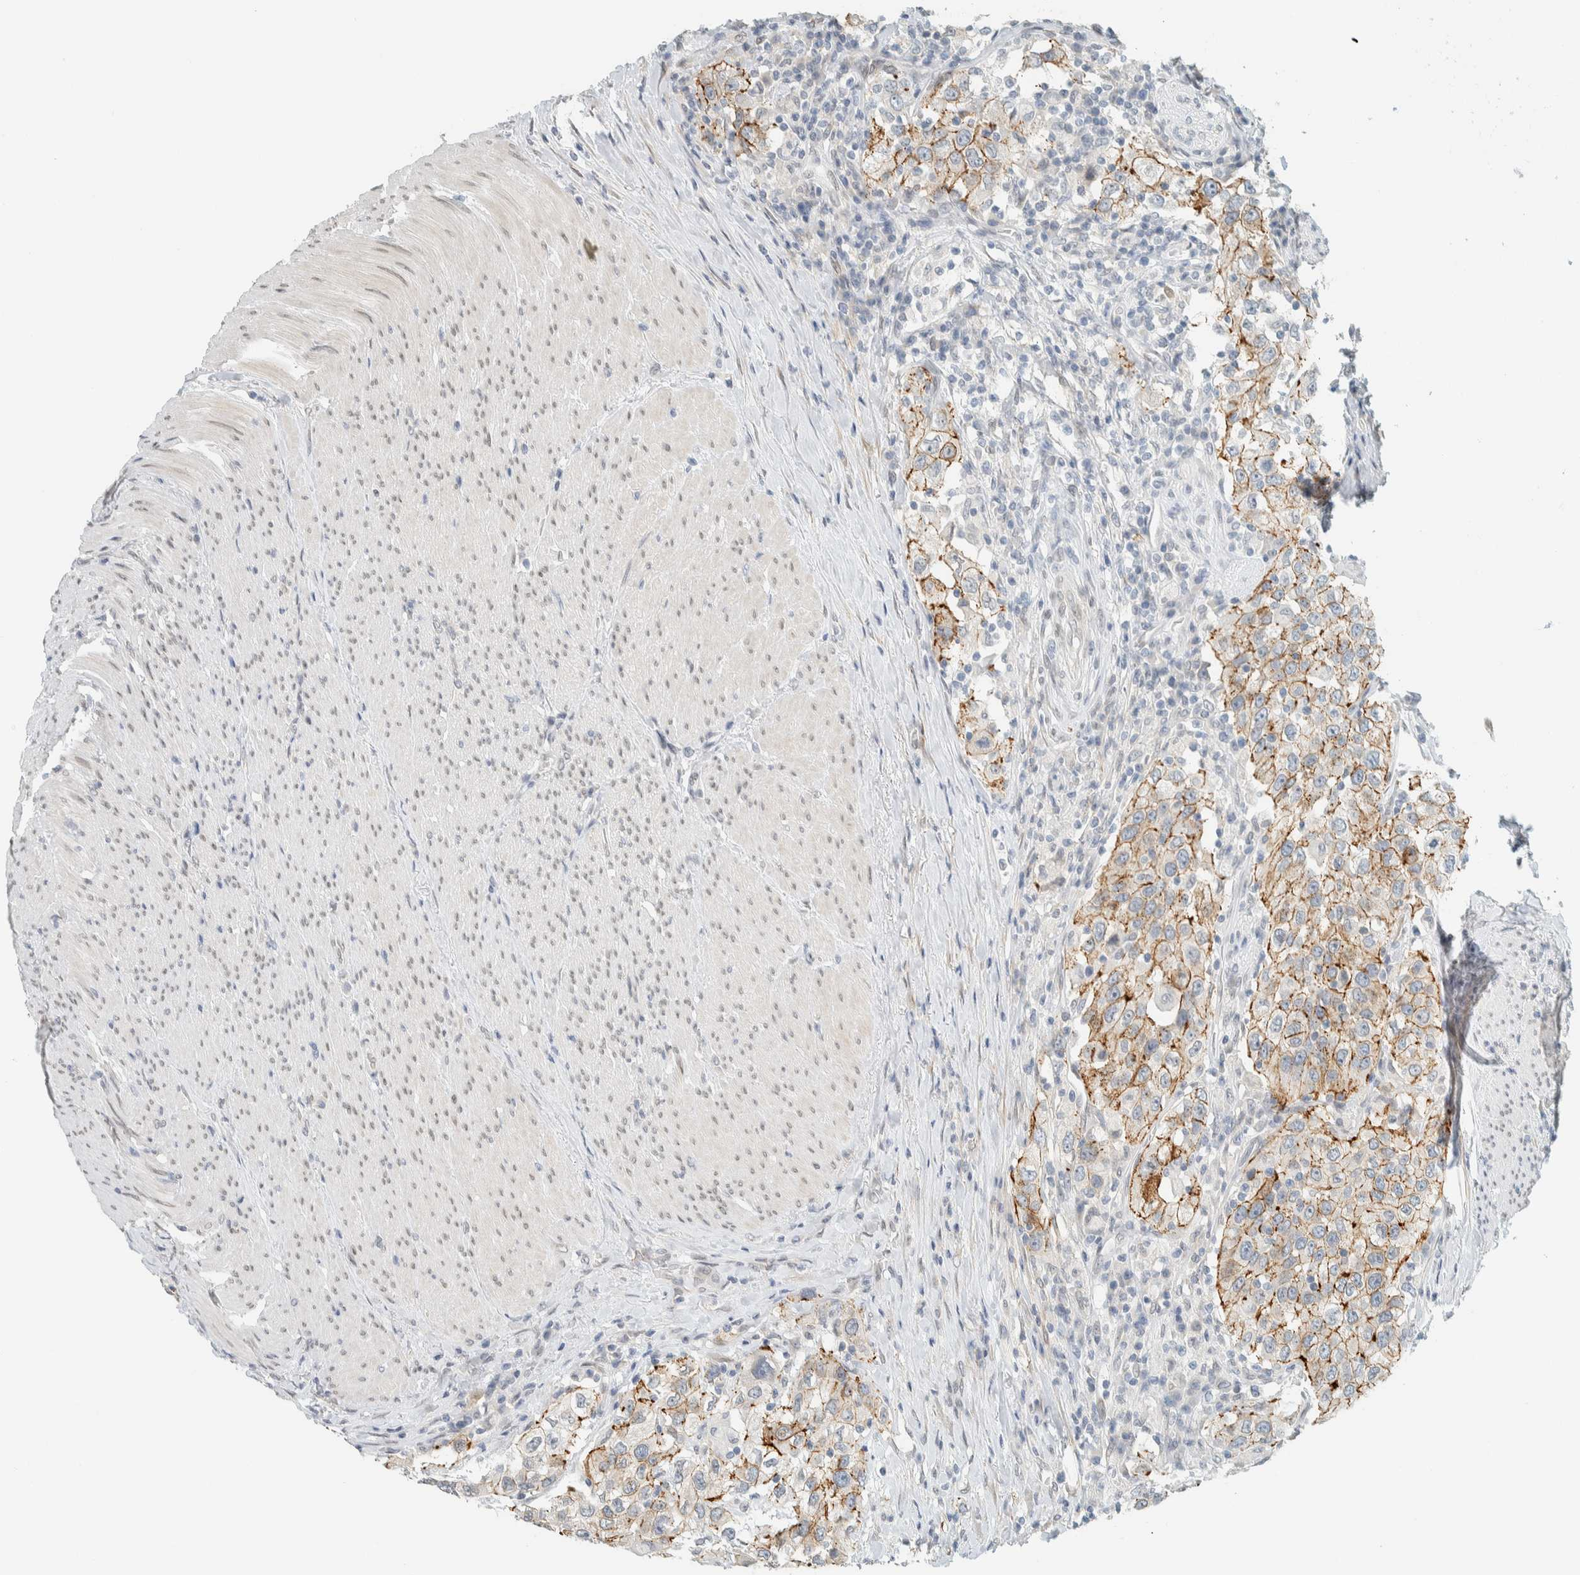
{"staining": {"intensity": "moderate", "quantity": "<25%", "location": "cytoplasmic/membranous"}, "tissue": "urothelial cancer", "cell_type": "Tumor cells", "image_type": "cancer", "snomed": [{"axis": "morphology", "description": "Urothelial carcinoma, High grade"}, {"axis": "topography", "description": "Urinary bladder"}], "caption": "DAB immunohistochemical staining of urothelial carcinoma (high-grade) reveals moderate cytoplasmic/membranous protein expression in approximately <25% of tumor cells.", "gene": "C1QTNF12", "patient": {"sex": "female", "age": 80}}